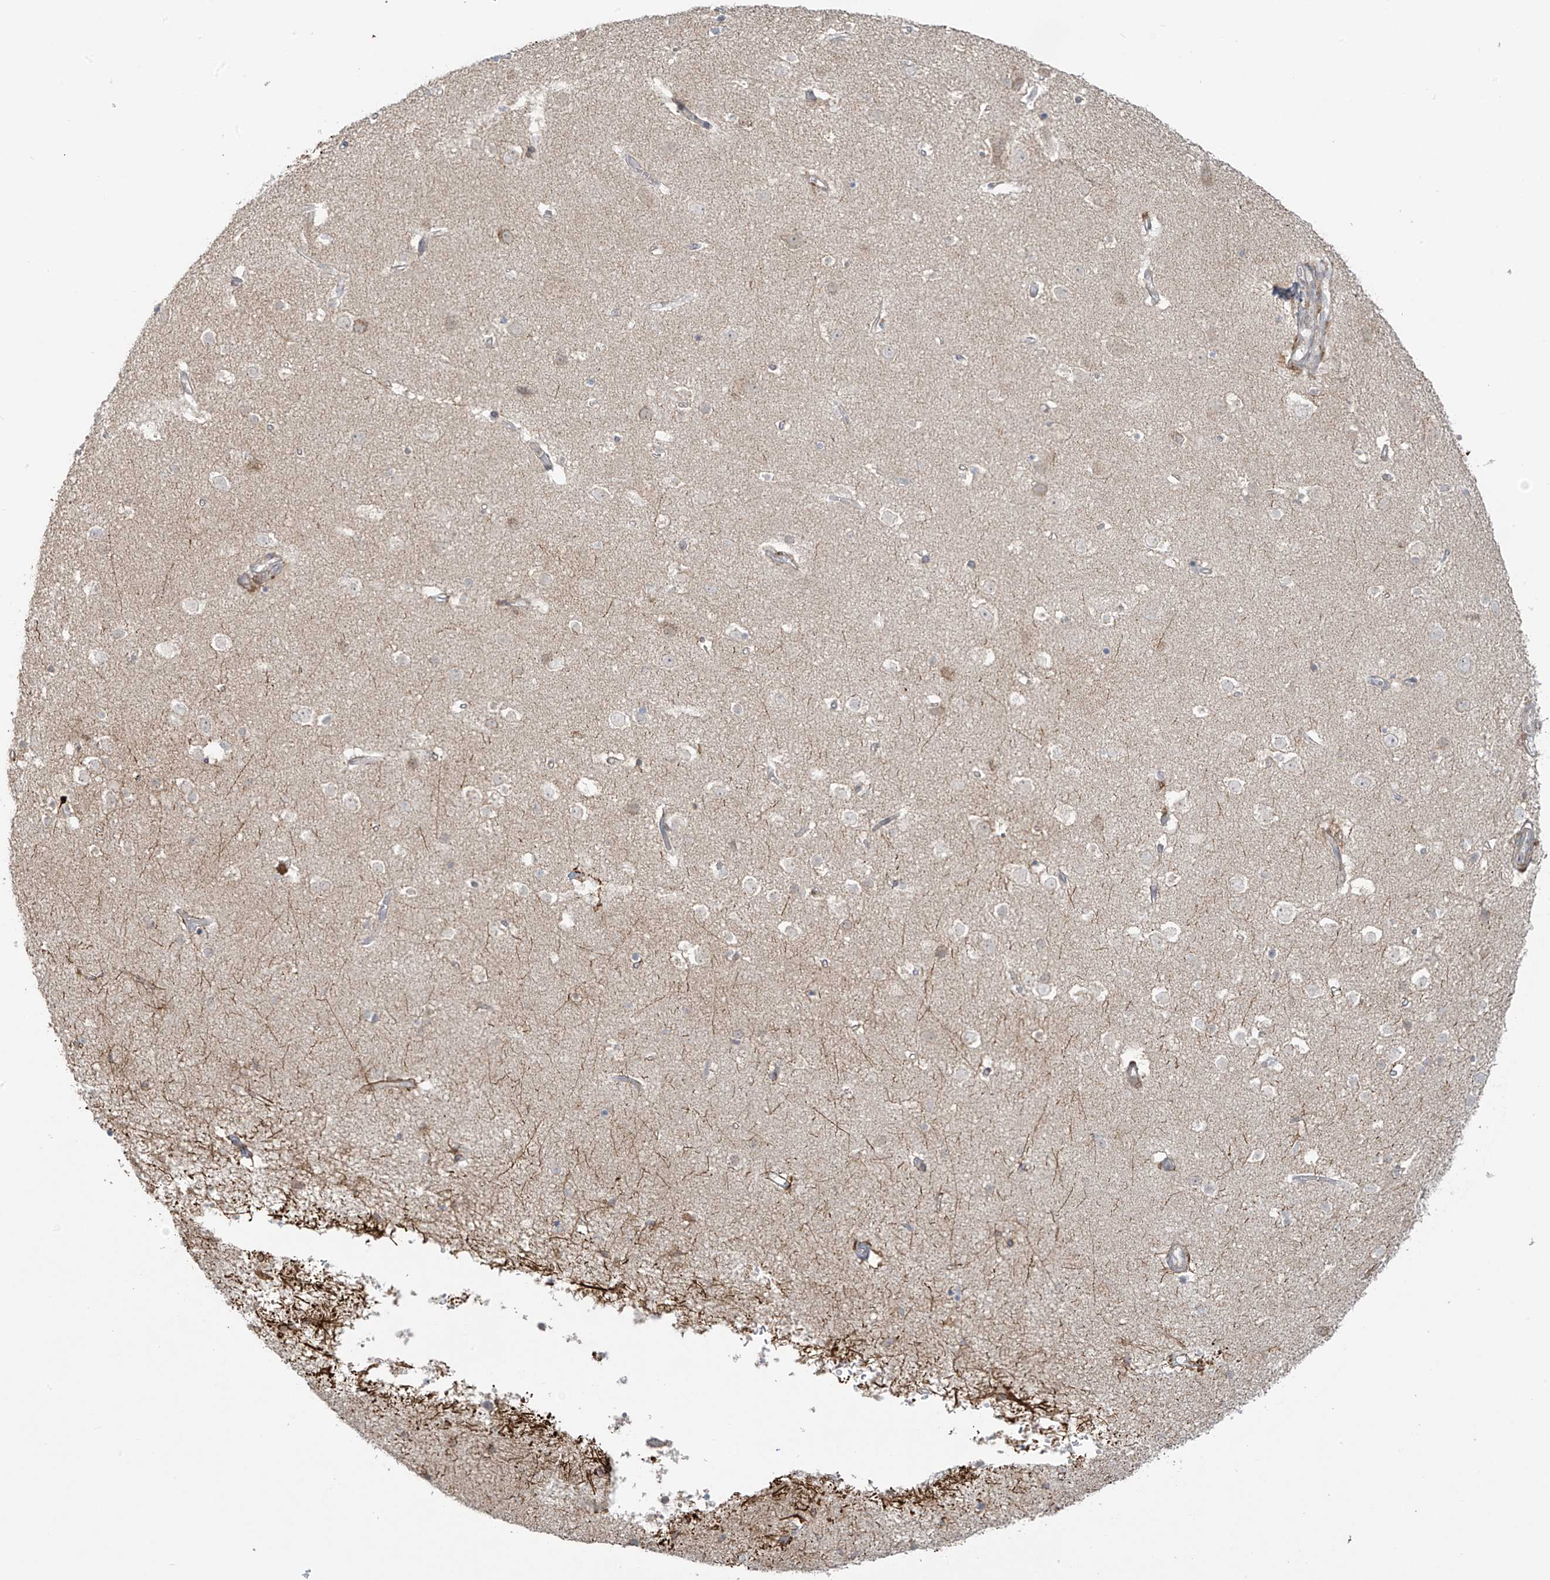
{"staining": {"intensity": "weak", "quantity": "25%-75%", "location": "cytoplasmic/membranous"}, "tissue": "cerebral cortex", "cell_type": "Endothelial cells", "image_type": "normal", "snomed": [{"axis": "morphology", "description": "Normal tissue, NOS"}, {"axis": "topography", "description": "Cerebral cortex"}], "caption": "A high-resolution micrograph shows immunohistochemistry (IHC) staining of unremarkable cerebral cortex, which demonstrates weak cytoplasmic/membranous staining in about 25%-75% of endothelial cells. The protein is stained brown, and the nuclei are stained in blue (DAB (3,3'-diaminobenzidine) IHC with brightfield microscopy, high magnification).", "gene": "HDDC2", "patient": {"sex": "male", "age": 54}}